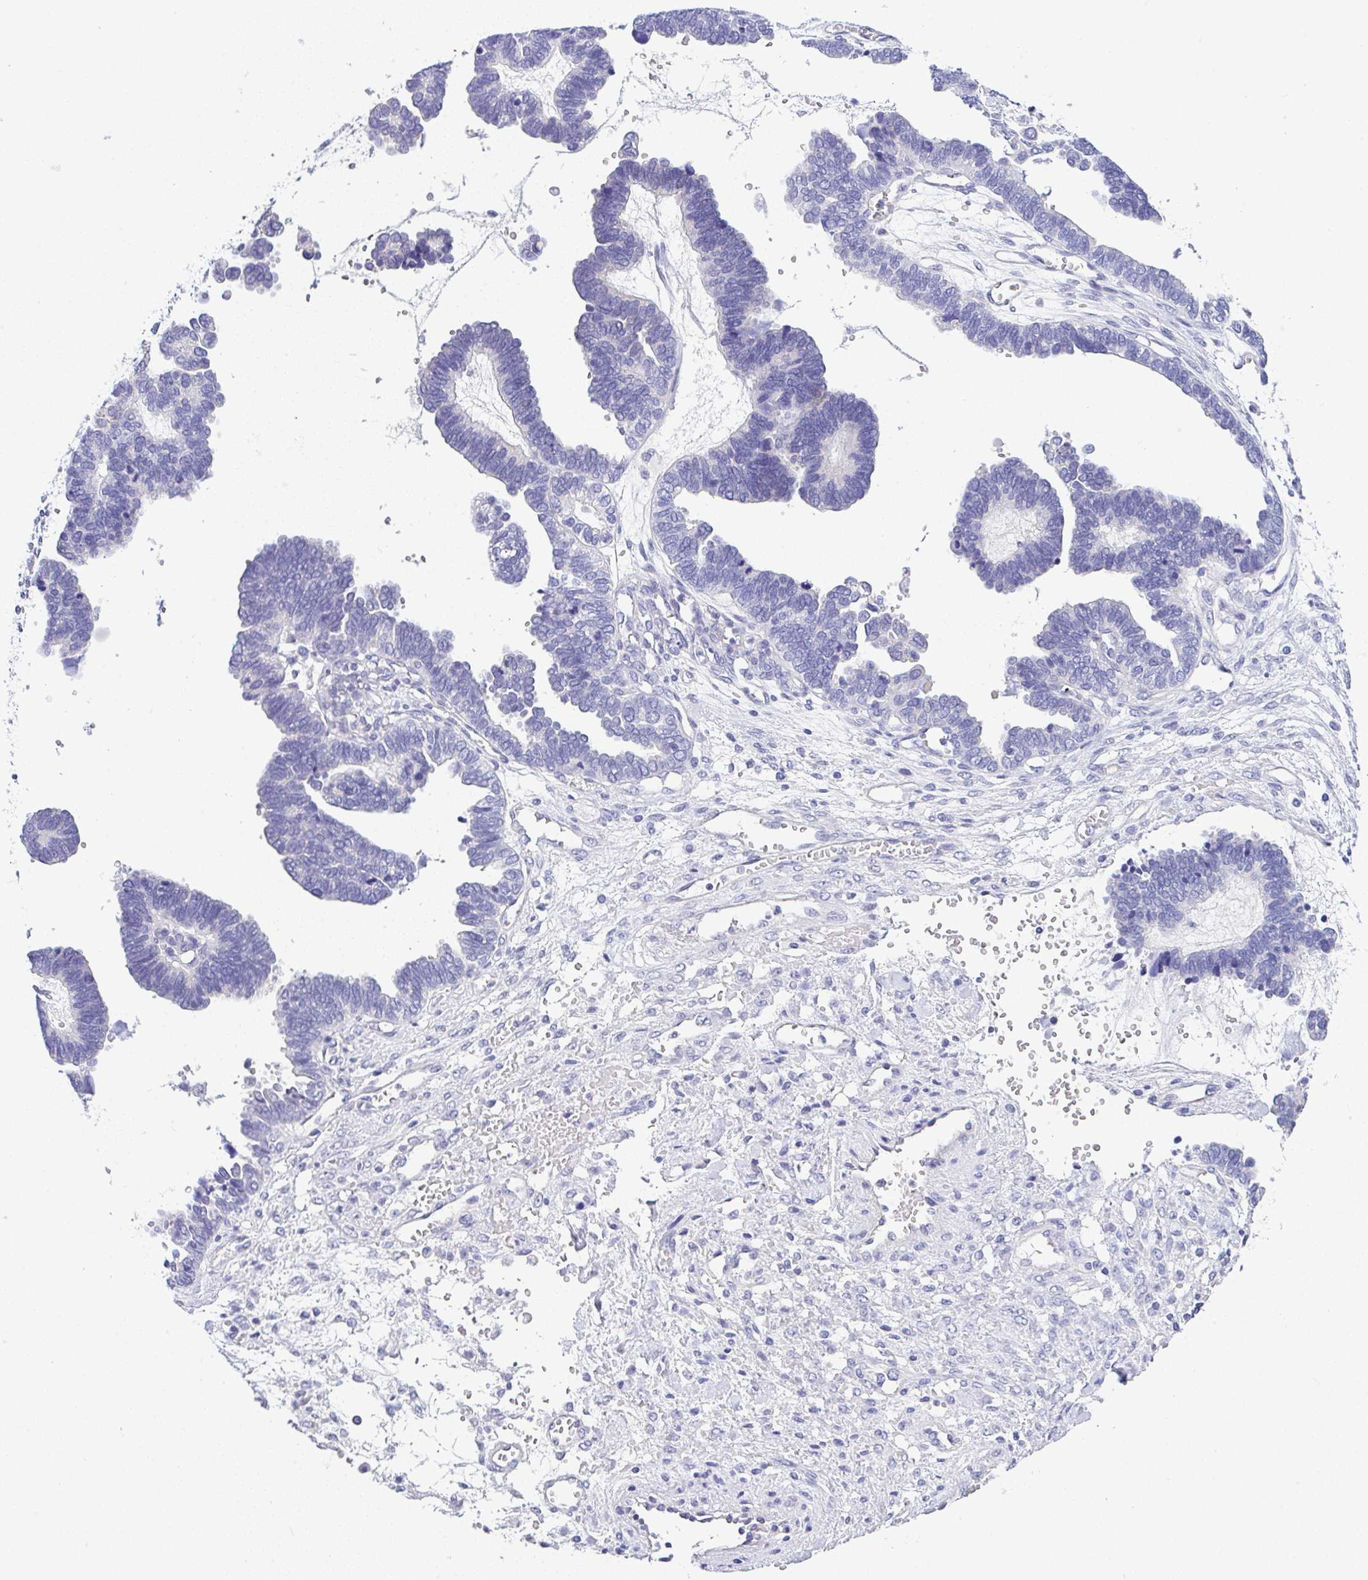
{"staining": {"intensity": "negative", "quantity": "none", "location": "none"}, "tissue": "ovarian cancer", "cell_type": "Tumor cells", "image_type": "cancer", "snomed": [{"axis": "morphology", "description": "Cystadenocarcinoma, serous, NOS"}, {"axis": "topography", "description": "Ovary"}], "caption": "A photomicrograph of ovarian serous cystadenocarcinoma stained for a protein displays no brown staining in tumor cells.", "gene": "SERPINE3", "patient": {"sex": "female", "age": 51}}